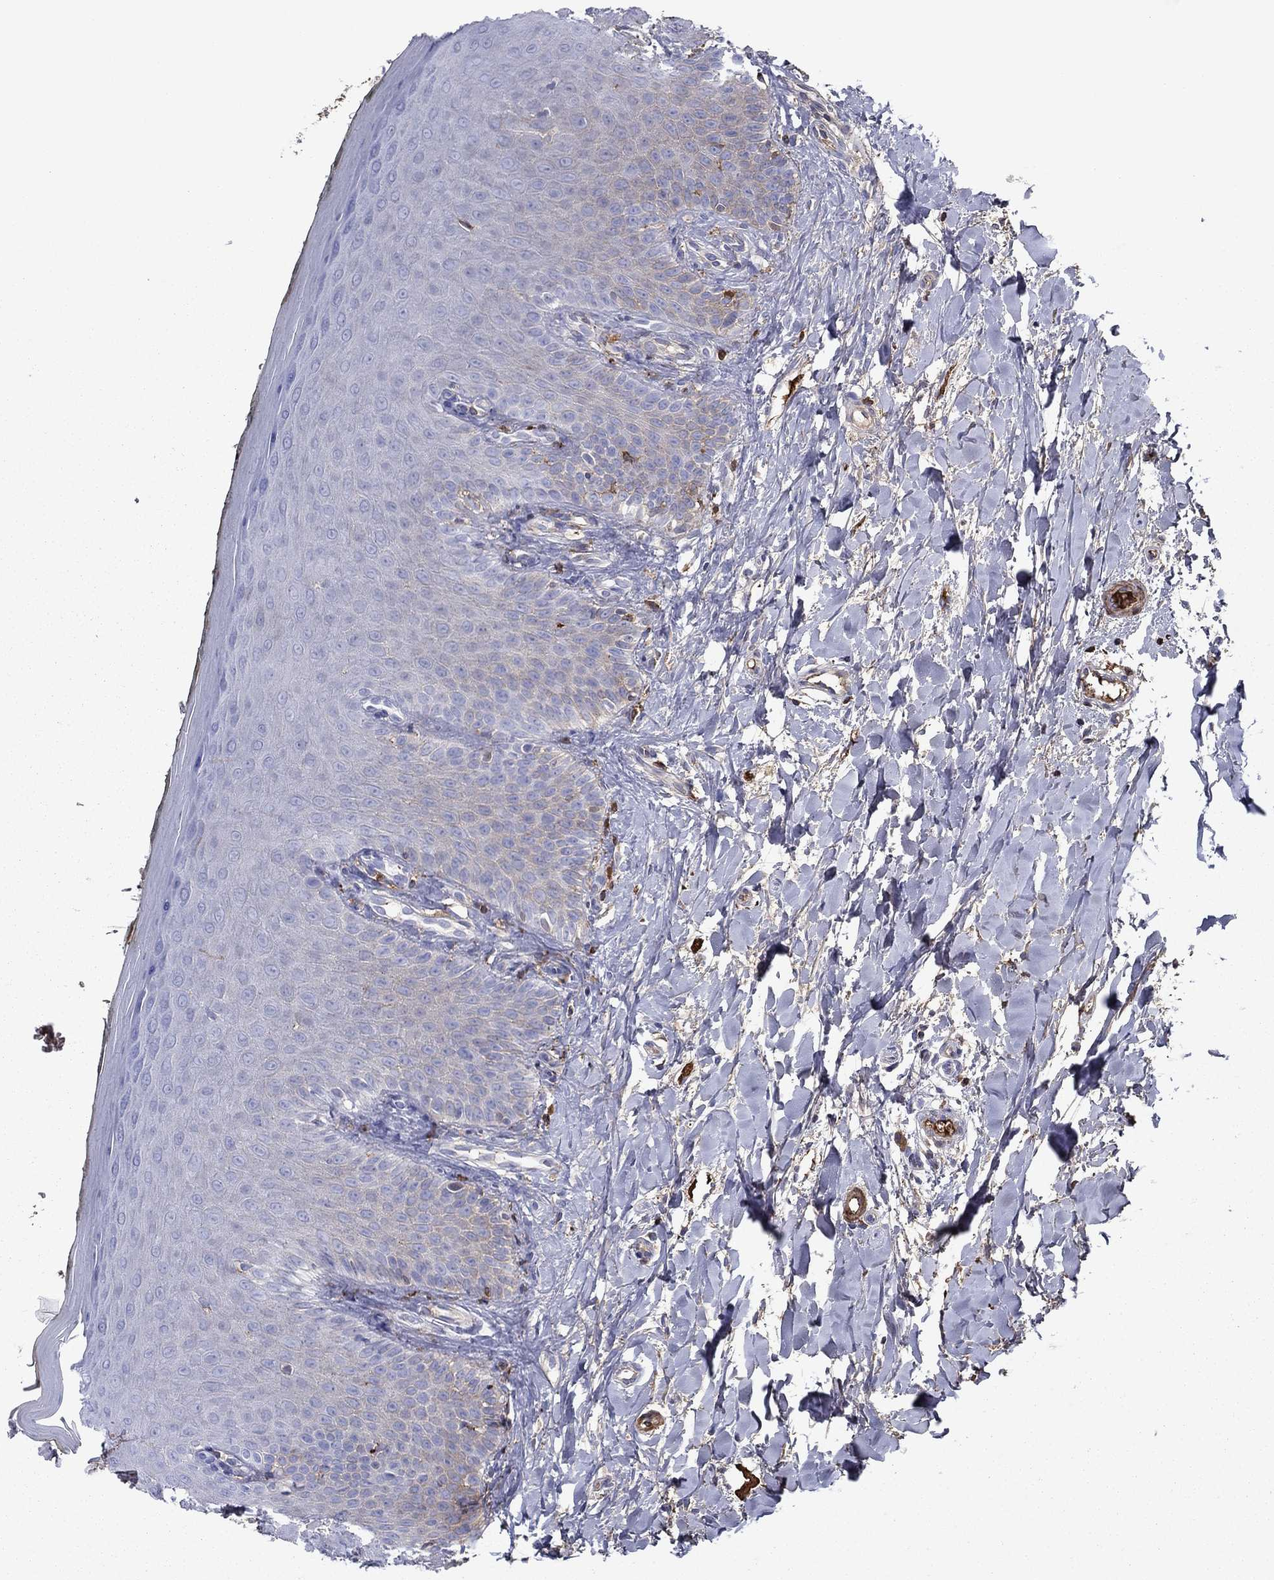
{"staining": {"intensity": "negative", "quantity": "none", "location": "none"}, "tissue": "oral mucosa", "cell_type": "Squamous epithelial cells", "image_type": "normal", "snomed": [{"axis": "morphology", "description": "Normal tissue, NOS"}, {"axis": "topography", "description": "Oral tissue"}], "caption": "An immunohistochemistry micrograph of normal oral mucosa is shown. There is no staining in squamous epithelial cells of oral mucosa.", "gene": "HPX", "patient": {"sex": "female", "age": 43}}